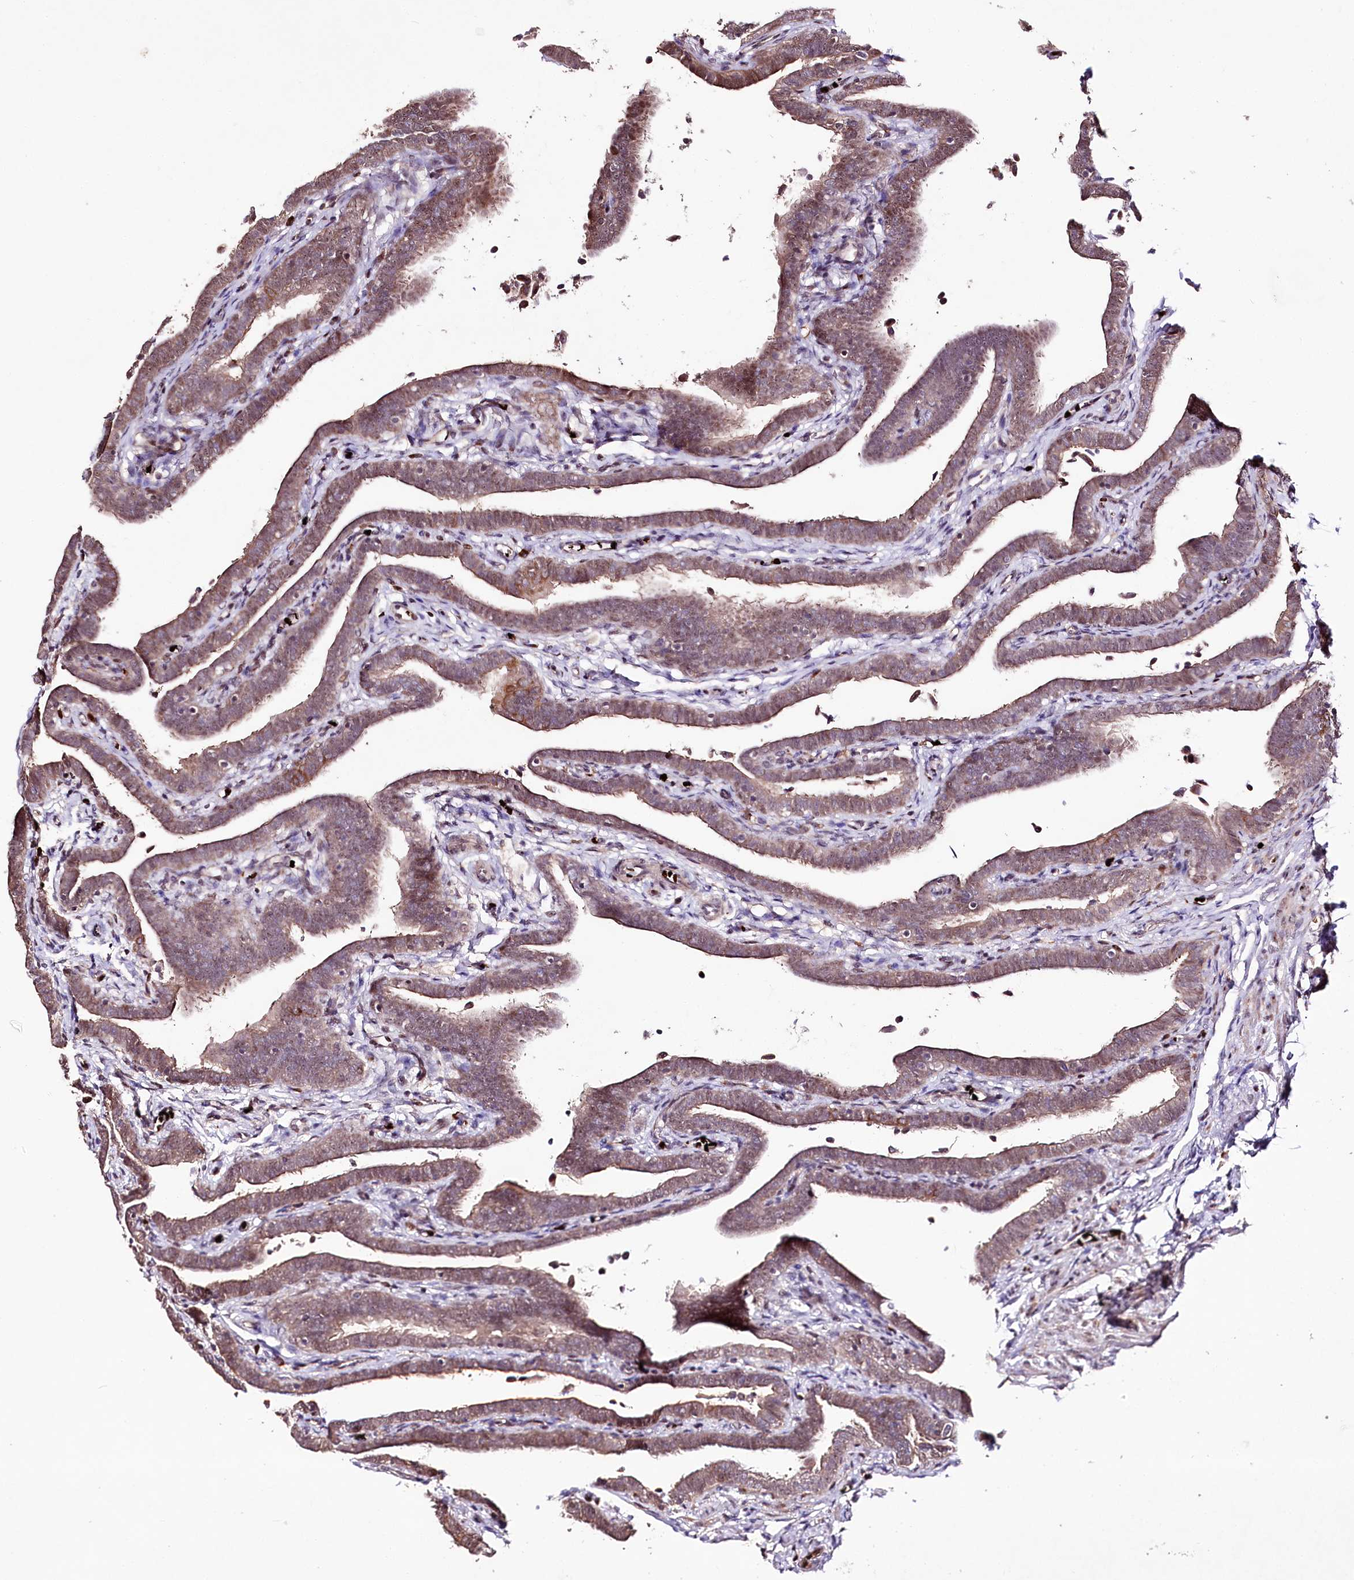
{"staining": {"intensity": "moderate", "quantity": "25%-75%", "location": "cytoplasmic/membranous,nuclear"}, "tissue": "fallopian tube", "cell_type": "Glandular cells", "image_type": "normal", "snomed": [{"axis": "morphology", "description": "Normal tissue, NOS"}, {"axis": "topography", "description": "Fallopian tube"}], "caption": "Protein staining by immunohistochemistry (IHC) reveals moderate cytoplasmic/membranous,nuclear staining in about 25%-75% of glandular cells in normal fallopian tube.", "gene": "DMP1", "patient": {"sex": "female", "age": 36}}